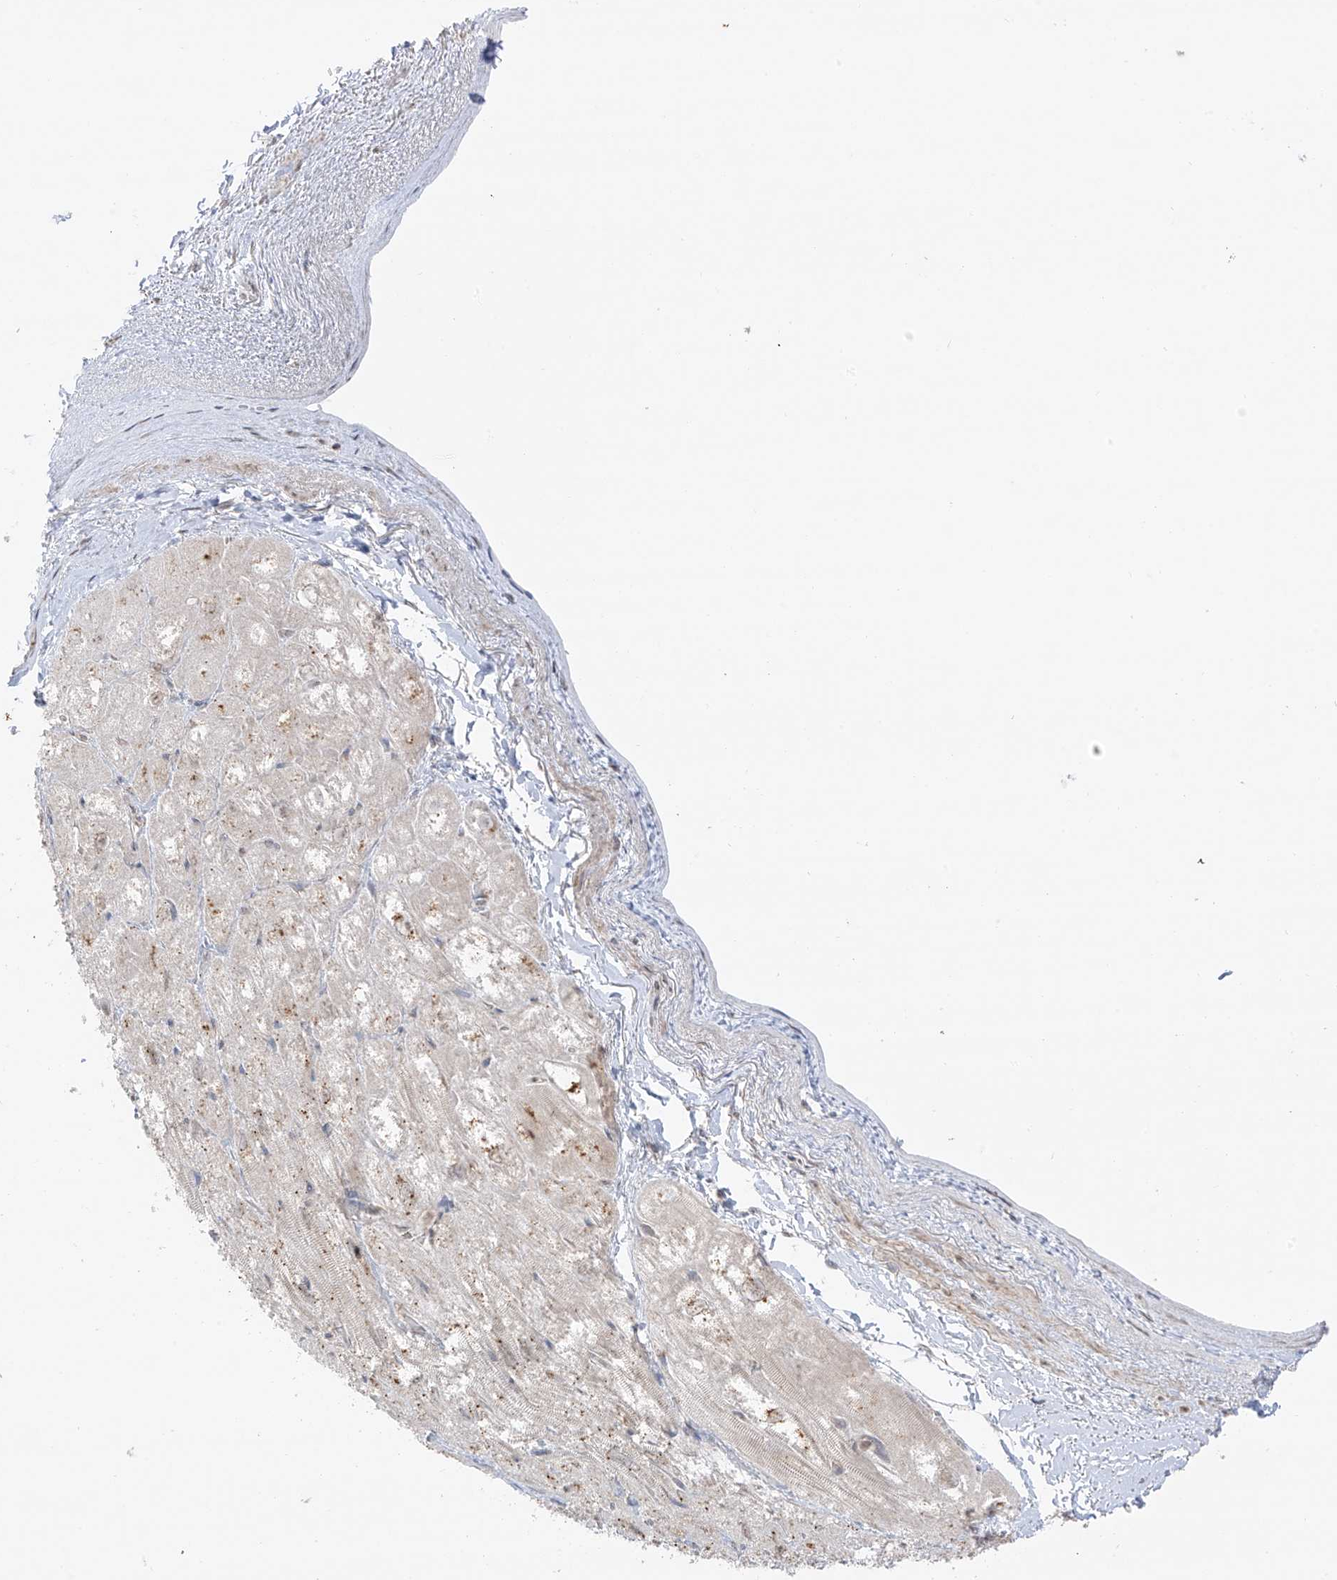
{"staining": {"intensity": "moderate", "quantity": "<25%", "location": "cytoplasmic/membranous"}, "tissue": "heart muscle", "cell_type": "Cardiomyocytes", "image_type": "normal", "snomed": [{"axis": "morphology", "description": "Normal tissue, NOS"}, {"axis": "topography", "description": "Heart"}], "caption": "A low amount of moderate cytoplasmic/membranous staining is seen in approximately <25% of cardiomyocytes in normal heart muscle.", "gene": "N4BP3", "patient": {"sex": "male", "age": 50}}